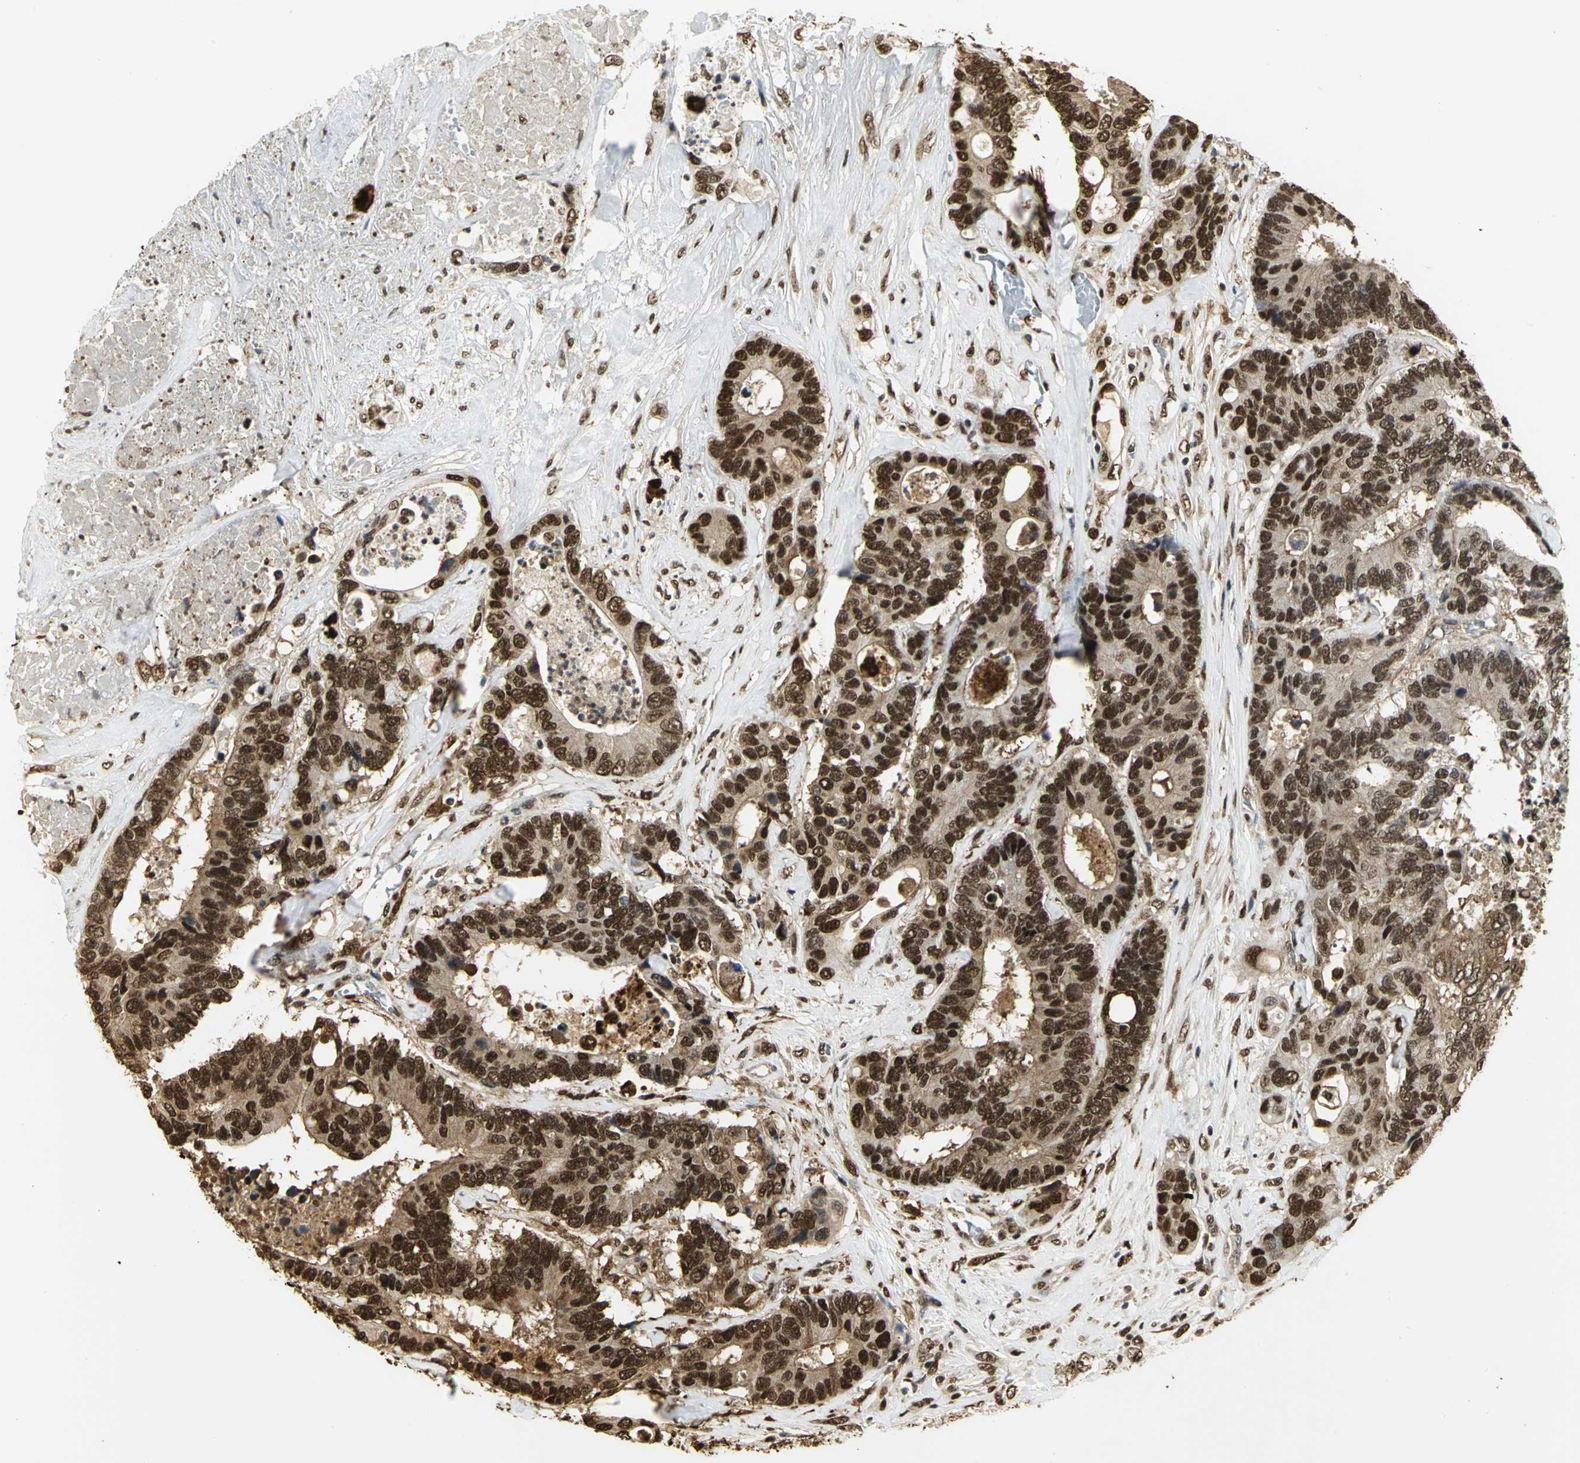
{"staining": {"intensity": "strong", "quantity": ">75%", "location": "cytoplasmic/membranous,nuclear"}, "tissue": "colorectal cancer", "cell_type": "Tumor cells", "image_type": "cancer", "snomed": [{"axis": "morphology", "description": "Adenocarcinoma, NOS"}, {"axis": "topography", "description": "Rectum"}], "caption": "Immunohistochemistry (IHC) of adenocarcinoma (colorectal) displays high levels of strong cytoplasmic/membranous and nuclear expression in about >75% of tumor cells.", "gene": "SET", "patient": {"sex": "male", "age": 55}}